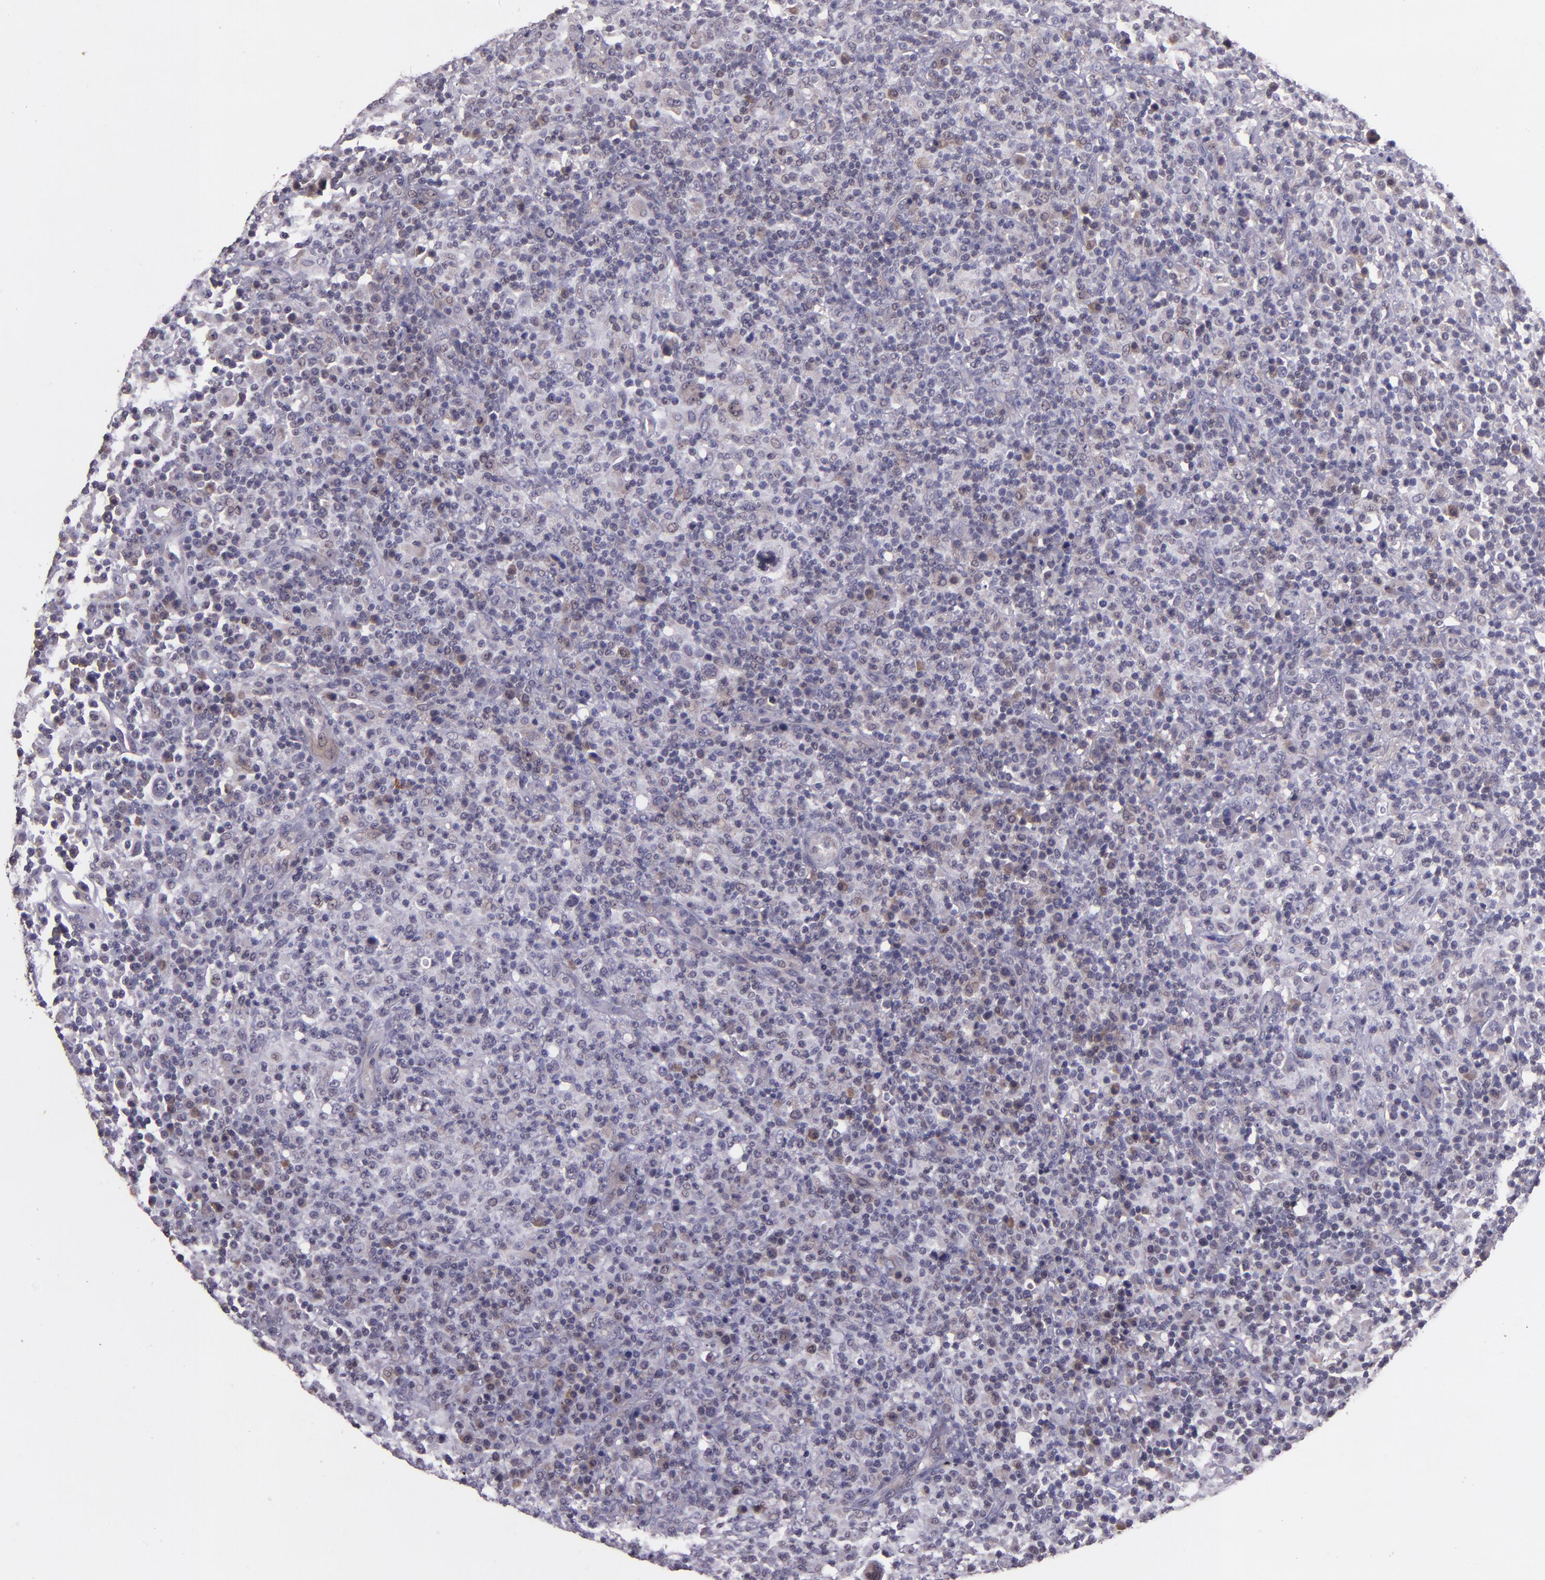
{"staining": {"intensity": "weak", "quantity": "25%-75%", "location": "cytoplasmic/membranous"}, "tissue": "lymphoma", "cell_type": "Tumor cells", "image_type": "cancer", "snomed": [{"axis": "morphology", "description": "Hodgkin's disease, NOS"}, {"axis": "topography", "description": "Lymph node"}], "caption": "A brown stain highlights weak cytoplasmic/membranous expression of a protein in human Hodgkin's disease tumor cells. The staining was performed using DAB to visualize the protein expression in brown, while the nuclei were stained in blue with hematoxylin (Magnification: 20x).", "gene": "TAF7L", "patient": {"sex": "male", "age": 65}}